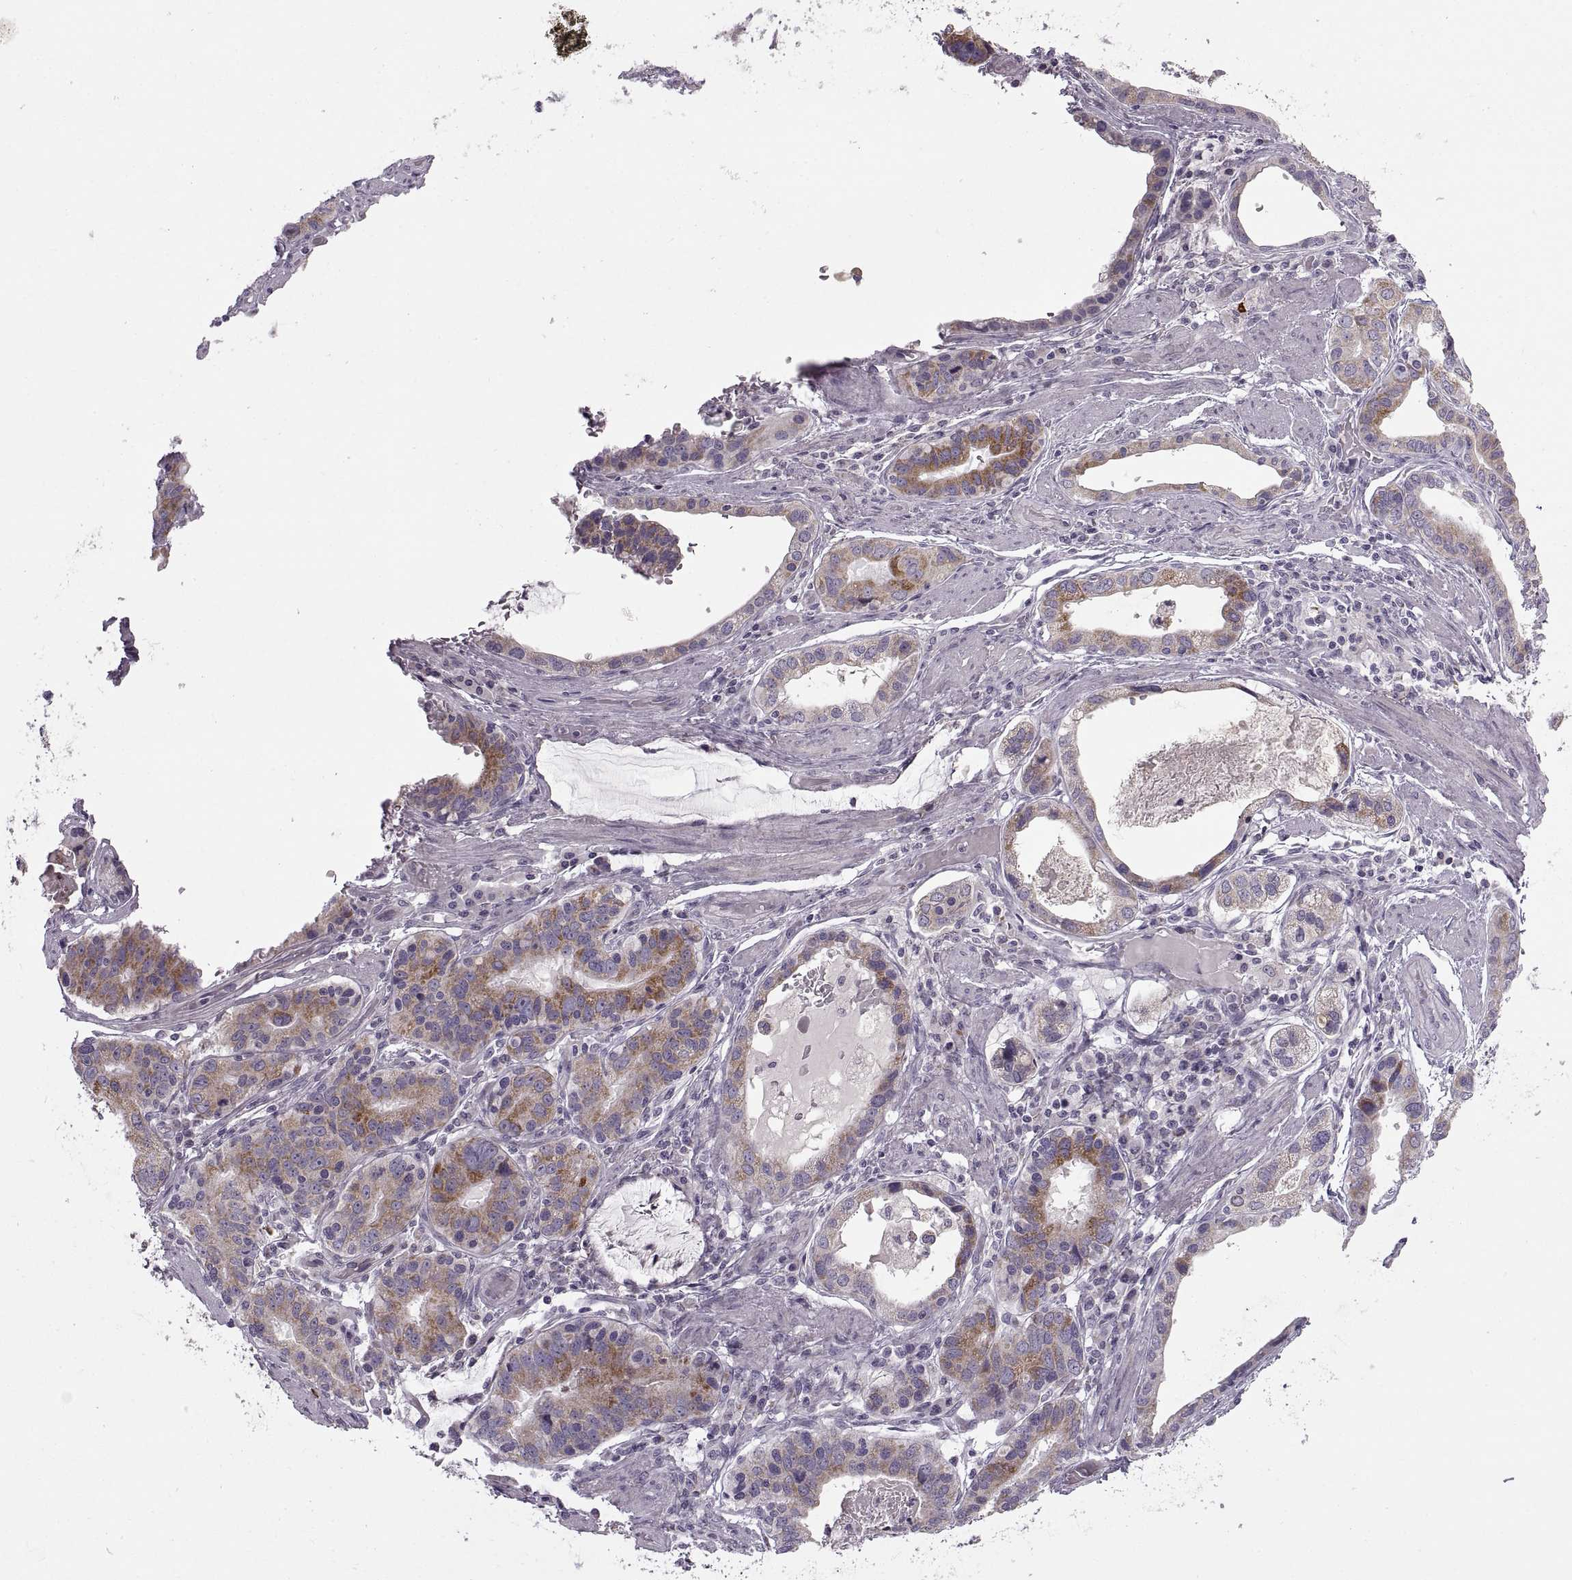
{"staining": {"intensity": "moderate", "quantity": ">75%", "location": "cytoplasmic/membranous"}, "tissue": "stomach cancer", "cell_type": "Tumor cells", "image_type": "cancer", "snomed": [{"axis": "morphology", "description": "Adenocarcinoma, NOS"}, {"axis": "topography", "description": "Stomach, lower"}], "caption": "IHC staining of stomach cancer (adenocarcinoma), which shows medium levels of moderate cytoplasmic/membranous positivity in about >75% of tumor cells indicating moderate cytoplasmic/membranous protein staining. The staining was performed using DAB (brown) for protein detection and nuclei were counterstained in hematoxylin (blue).", "gene": "PIERCE1", "patient": {"sex": "female", "age": 76}}